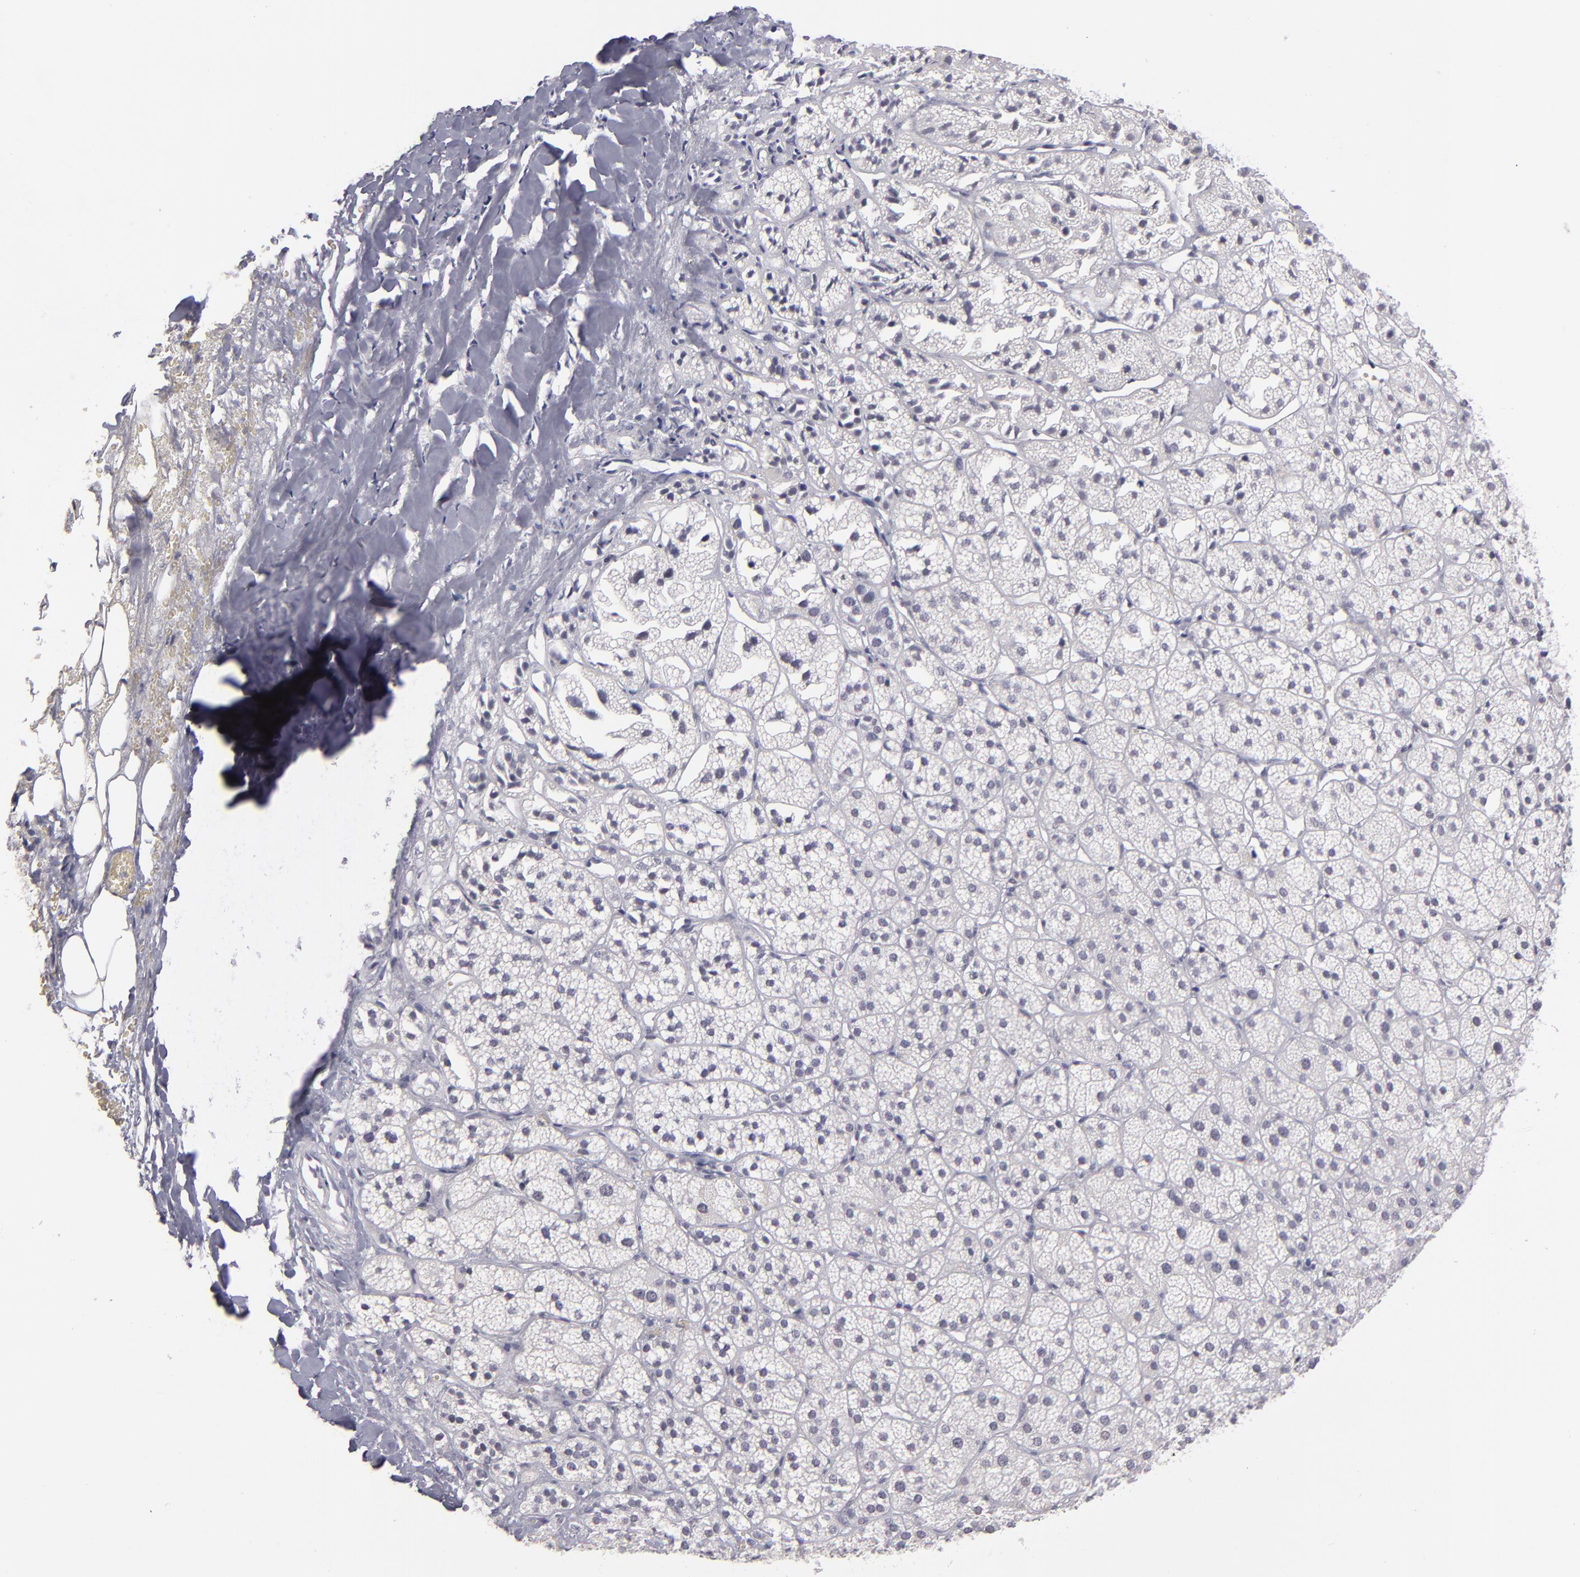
{"staining": {"intensity": "negative", "quantity": "none", "location": "none"}, "tissue": "adrenal gland", "cell_type": "Glandular cells", "image_type": "normal", "snomed": [{"axis": "morphology", "description": "Normal tissue, NOS"}, {"axis": "topography", "description": "Adrenal gland"}], "caption": "High magnification brightfield microscopy of unremarkable adrenal gland stained with DAB (3,3'-diaminobenzidine) (brown) and counterstained with hematoxylin (blue): glandular cells show no significant expression. Nuclei are stained in blue.", "gene": "OTUB2", "patient": {"sex": "female", "age": 71}}